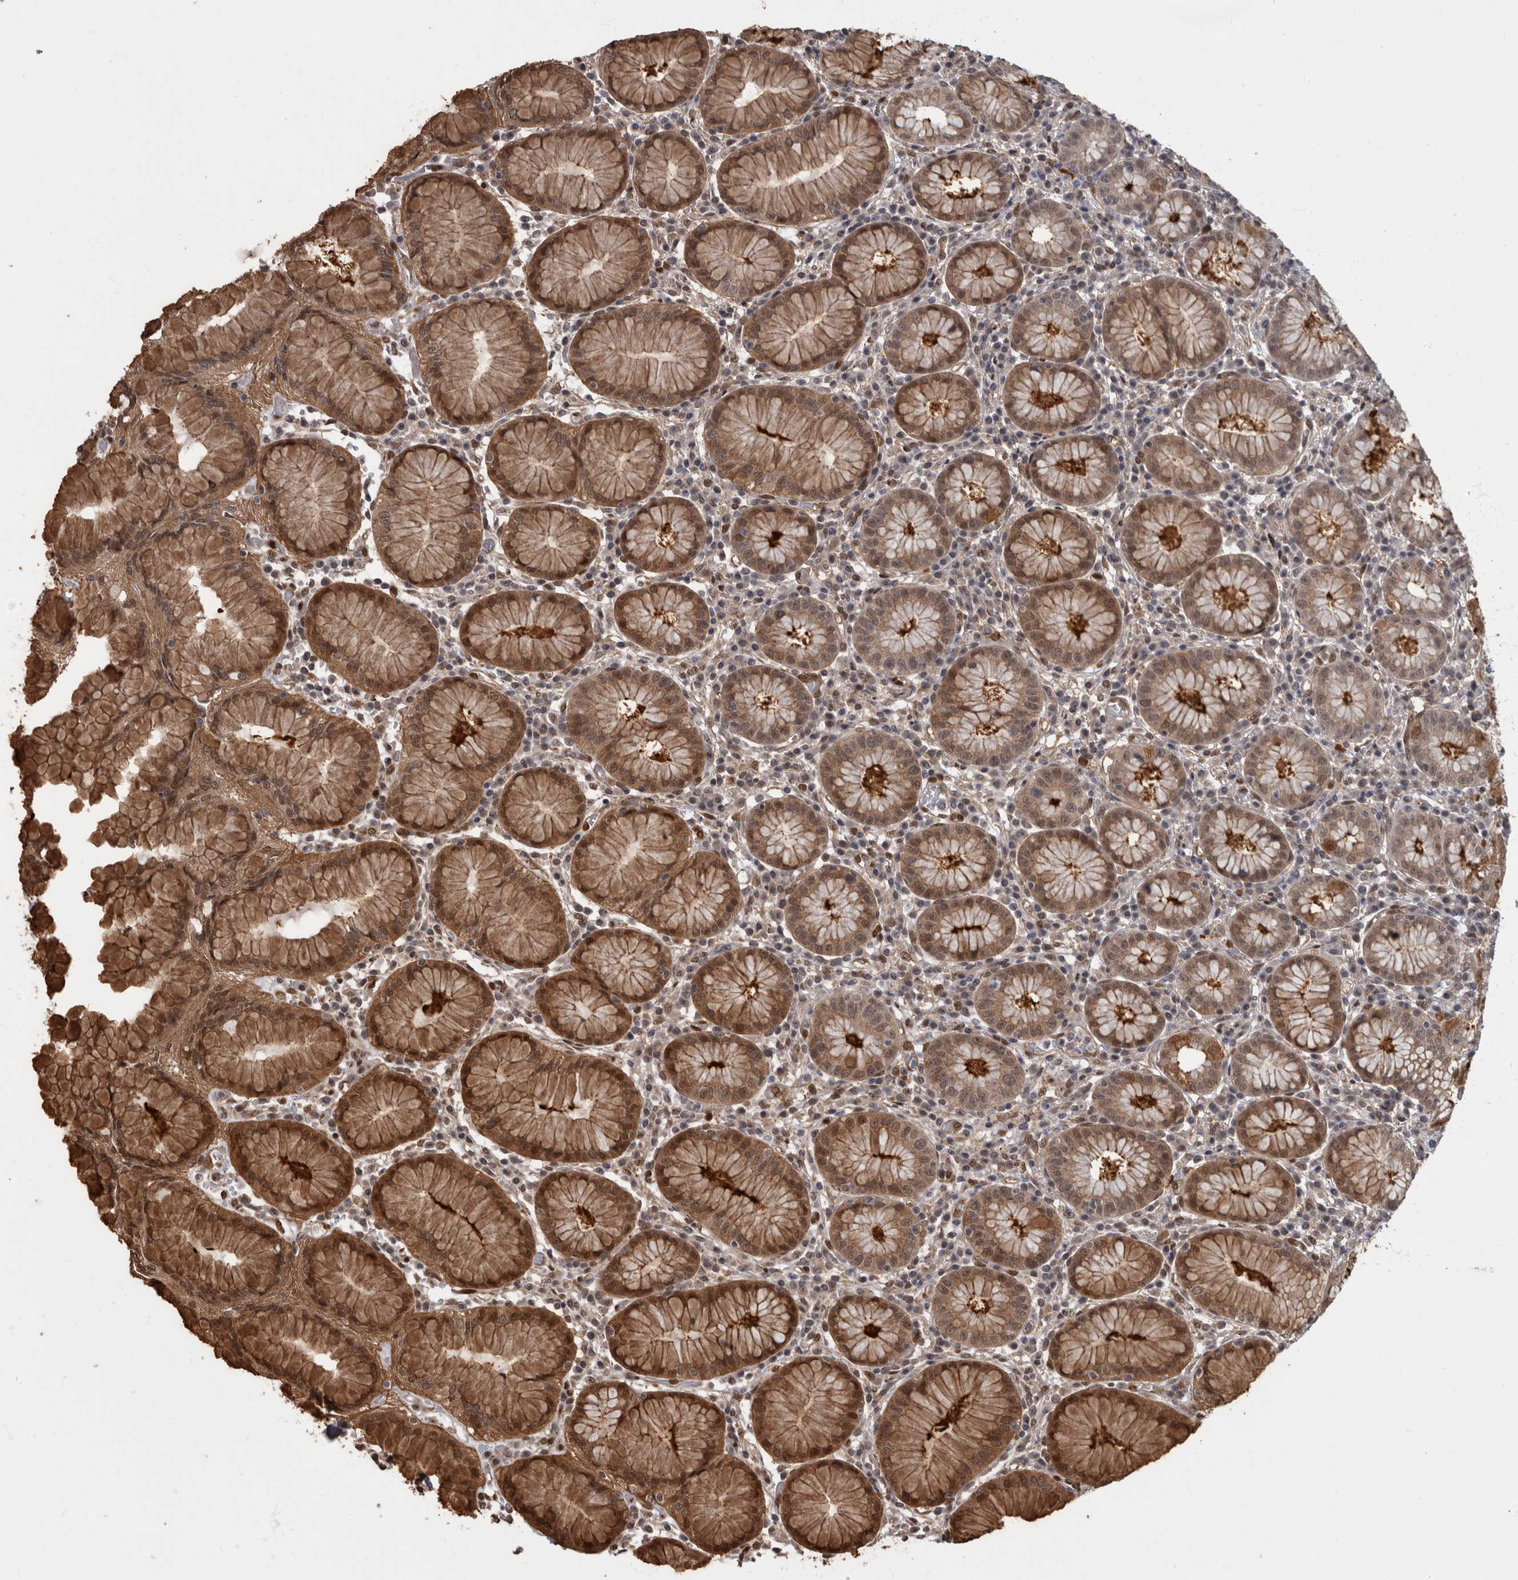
{"staining": {"intensity": "moderate", "quantity": ">75%", "location": "cytoplasmic/membranous,nuclear"}, "tissue": "stomach", "cell_type": "Glandular cells", "image_type": "normal", "snomed": [{"axis": "morphology", "description": "Normal tissue, NOS"}, {"axis": "topography", "description": "Stomach"}, {"axis": "topography", "description": "Stomach, lower"}], "caption": "Glandular cells demonstrate medium levels of moderate cytoplasmic/membranous,nuclear expression in approximately >75% of cells in benign human stomach.", "gene": "AKT3", "patient": {"sex": "female", "age": 56}}